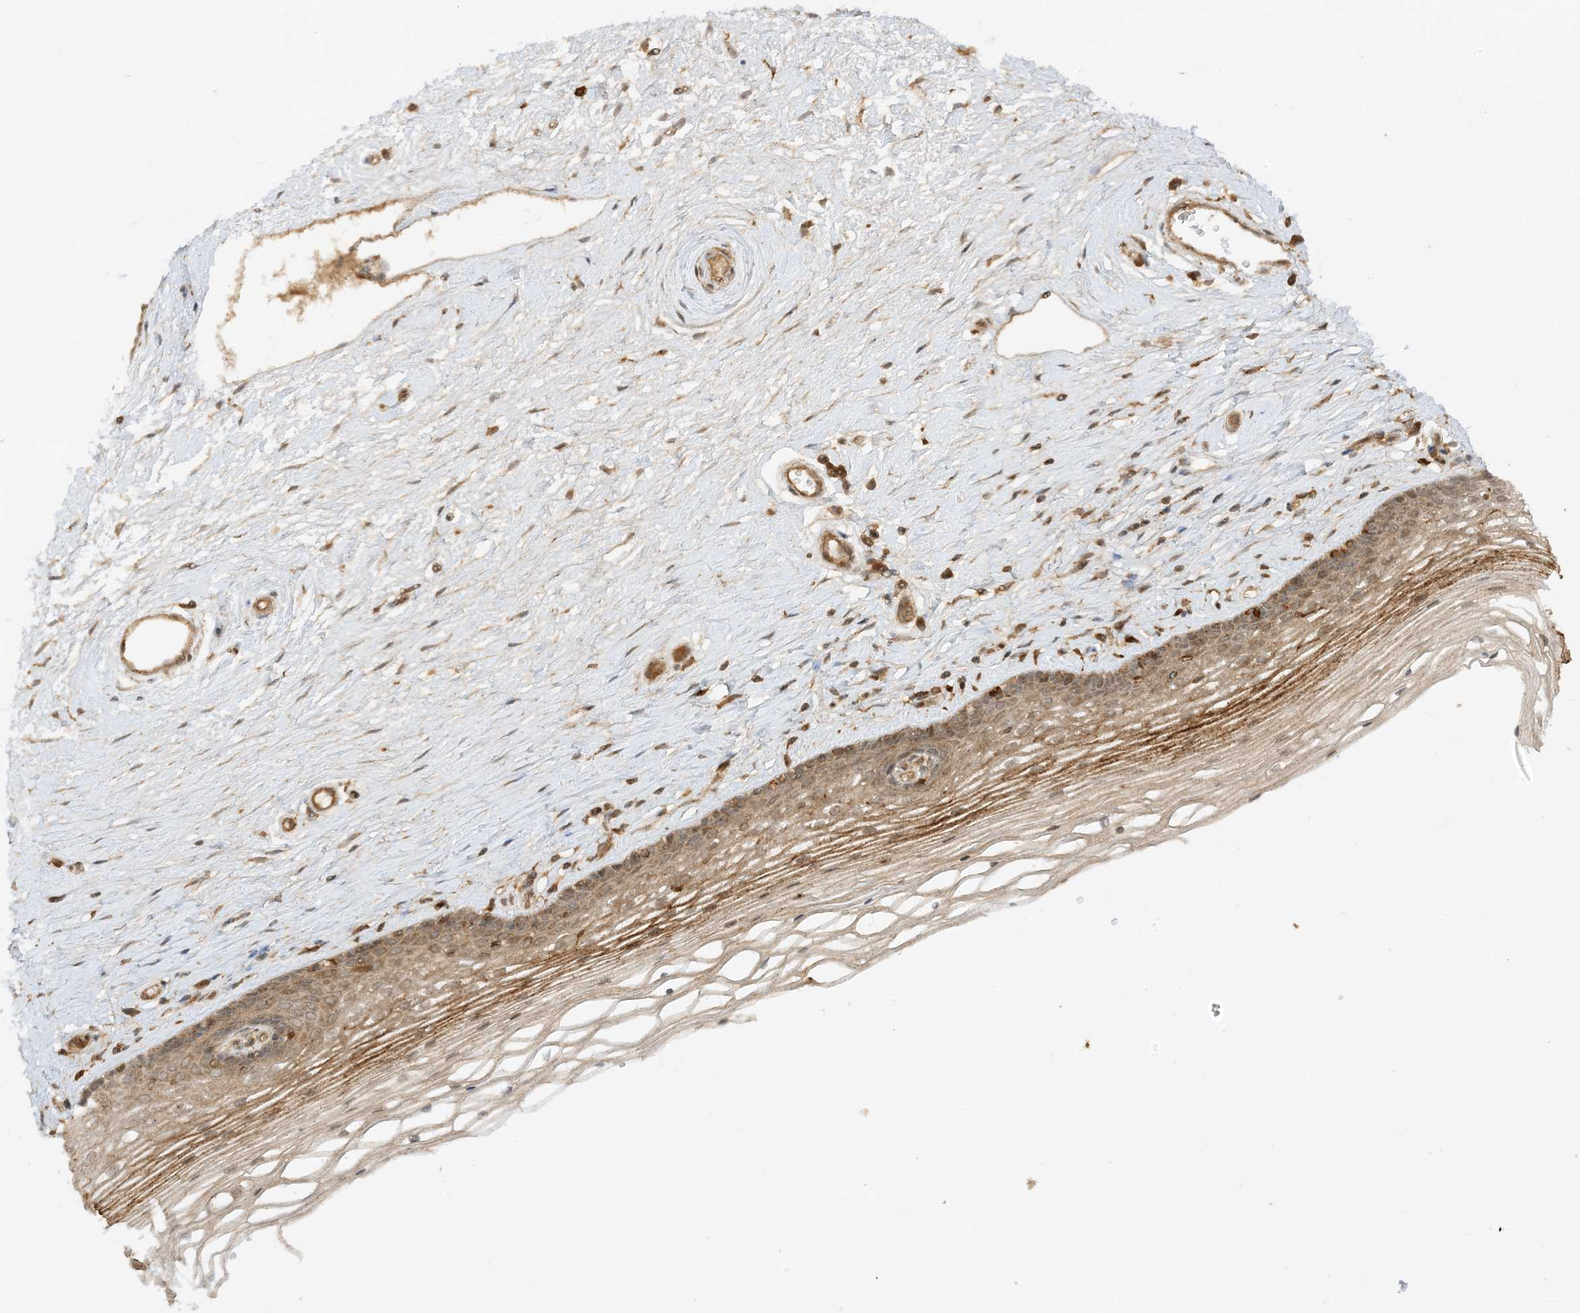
{"staining": {"intensity": "weak", "quantity": "25%-75%", "location": "cytoplasmic/membranous"}, "tissue": "vagina", "cell_type": "Squamous epithelial cells", "image_type": "normal", "snomed": [{"axis": "morphology", "description": "Normal tissue, NOS"}, {"axis": "topography", "description": "Vagina"}], "caption": "Normal vagina displays weak cytoplasmic/membranous expression in approximately 25%-75% of squamous epithelial cells, visualized by immunohistochemistry. The protein of interest is stained brown, and the nuclei are stained in blue (DAB IHC with brightfield microscopy, high magnification).", "gene": "XRN1", "patient": {"sex": "female", "age": 46}}